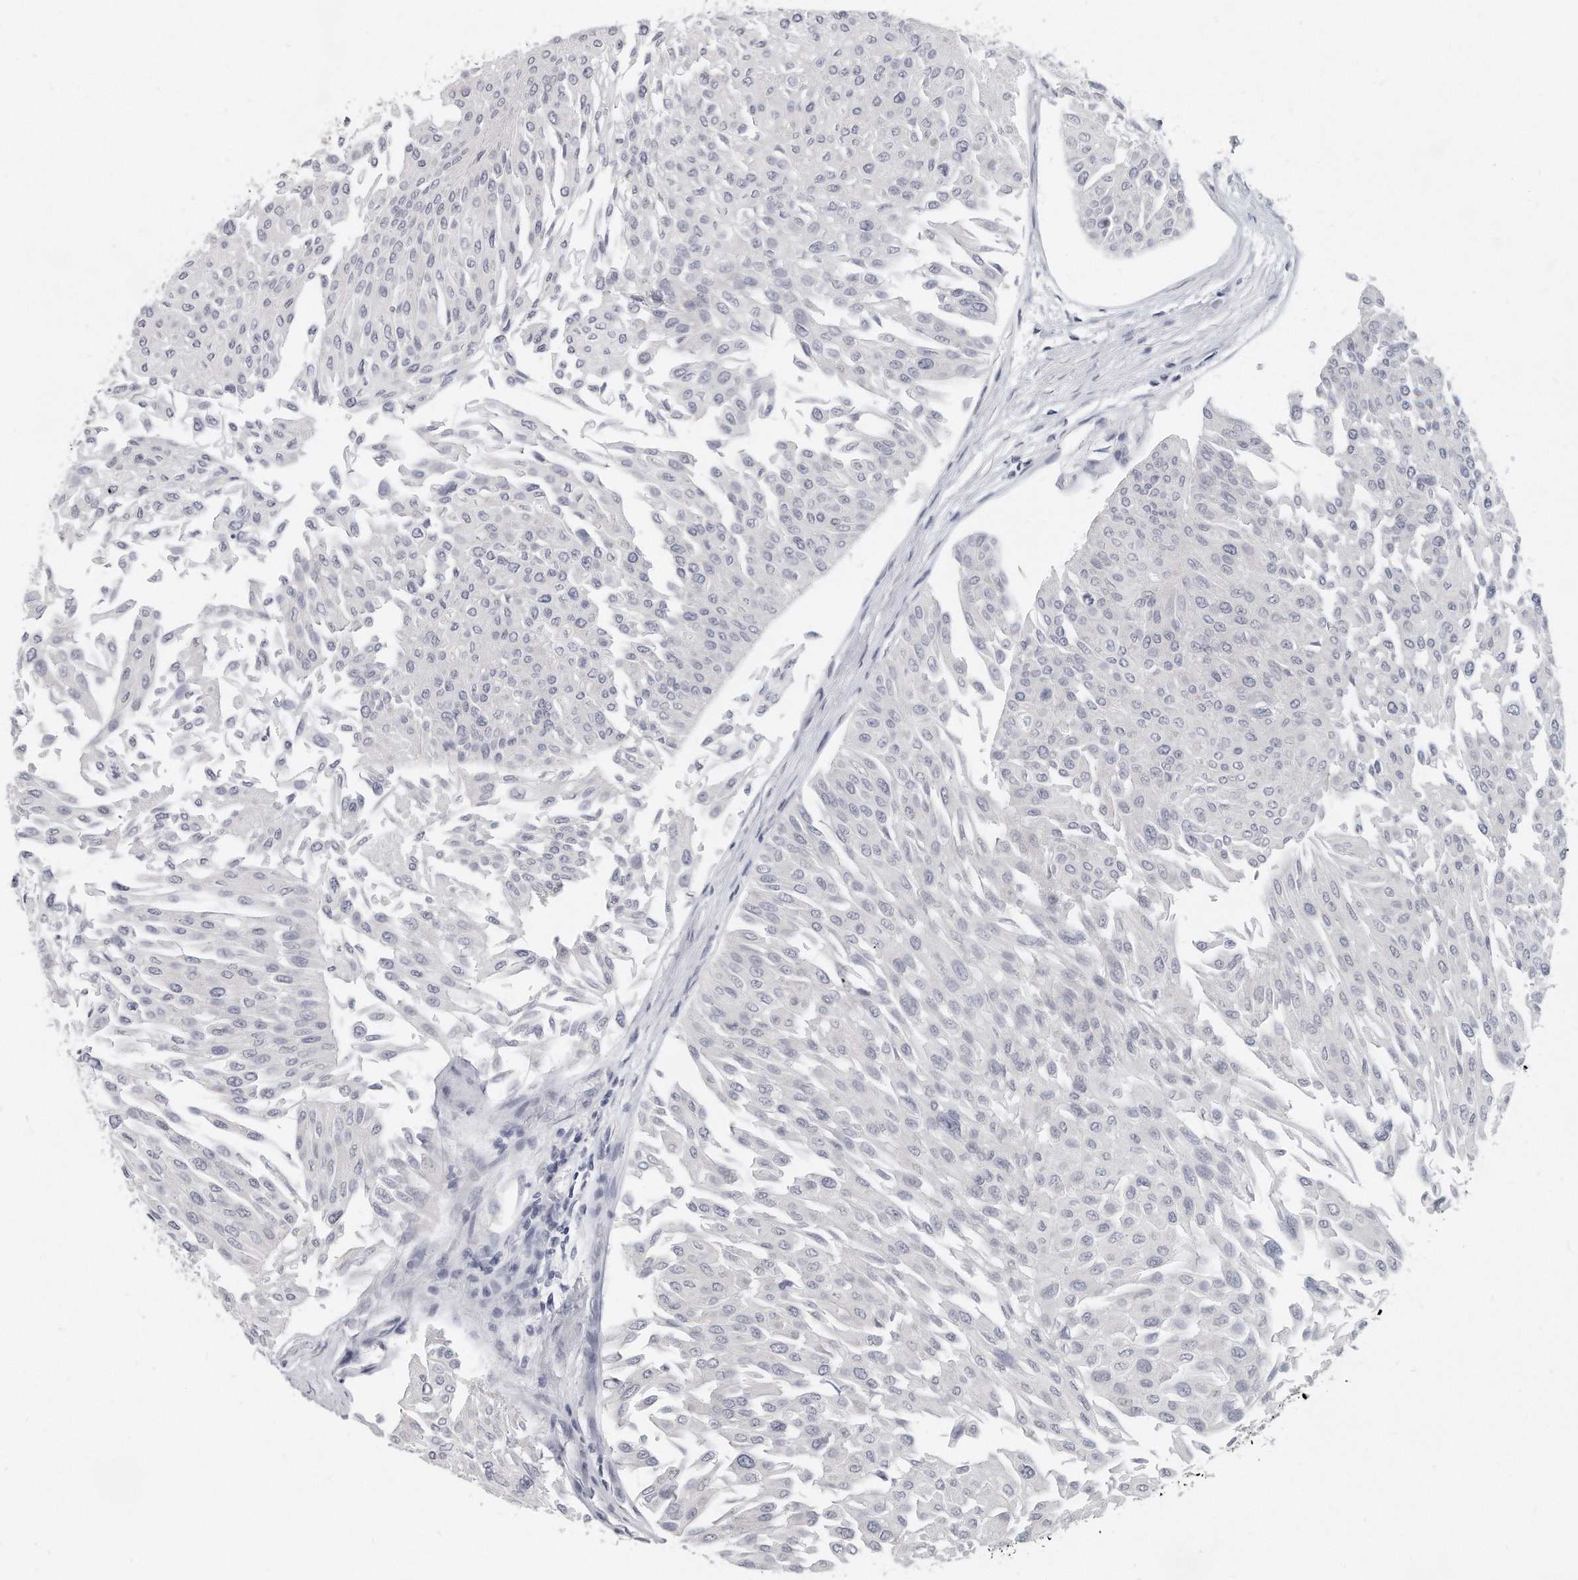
{"staining": {"intensity": "negative", "quantity": "none", "location": "none"}, "tissue": "urothelial cancer", "cell_type": "Tumor cells", "image_type": "cancer", "snomed": [{"axis": "morphology", "description": "Urothelial carcinoma, Low grade"}, {"axis": "topography", "description": "Urinary bladder"}], "caption": "This photomicrograph is of urothelial cancer stained with immunohistochemistry to label a protein in brown with the nuclei are counter-stained blue. There is no positivity in tumor cells.", "gene": "PLEKHA6", "patient": {"sex": "male", "age": 67}}